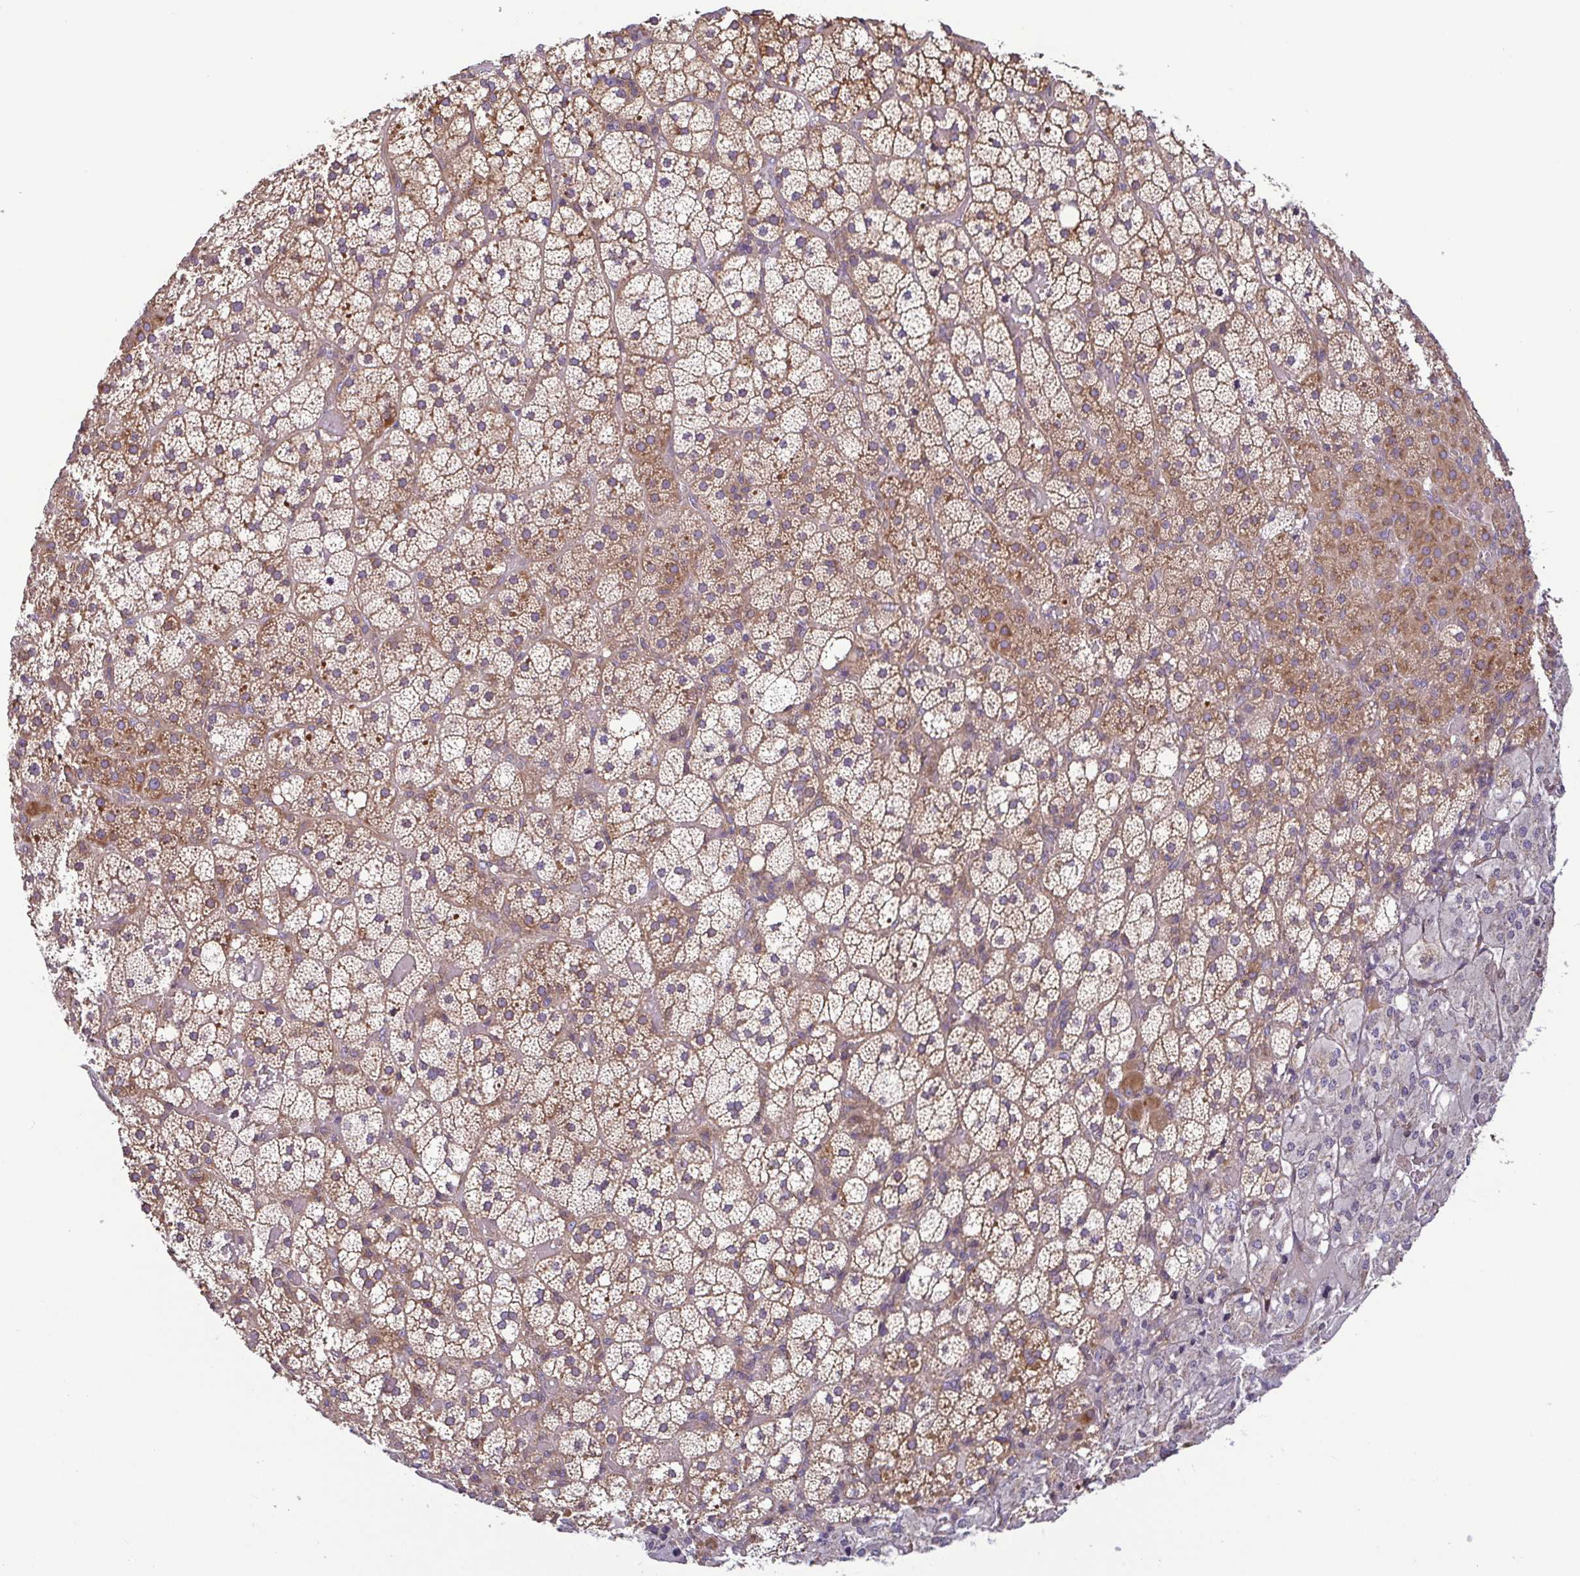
{"staining": {"intensity": "moderate", "quantity": ">75%", "location": "cytoplasmic/membranous"}, "tissue": "adrenal gland", "cell_type": "Glandular cells", "image_type": "normal", "snomed": [{"axis": "morphology", "description": "Normal tissue, NOS"}, {"axis": "topography", "description": "Adrenal gland"}], "caption": "Immunohistochemistry of benign human adrenal gland exhibits medium levels of moderate cytoplasmic/membranous expression in approximately >75% of glandular cells.", "gene": "LMF2", "patient": {"sex": "male", "age": 53}}